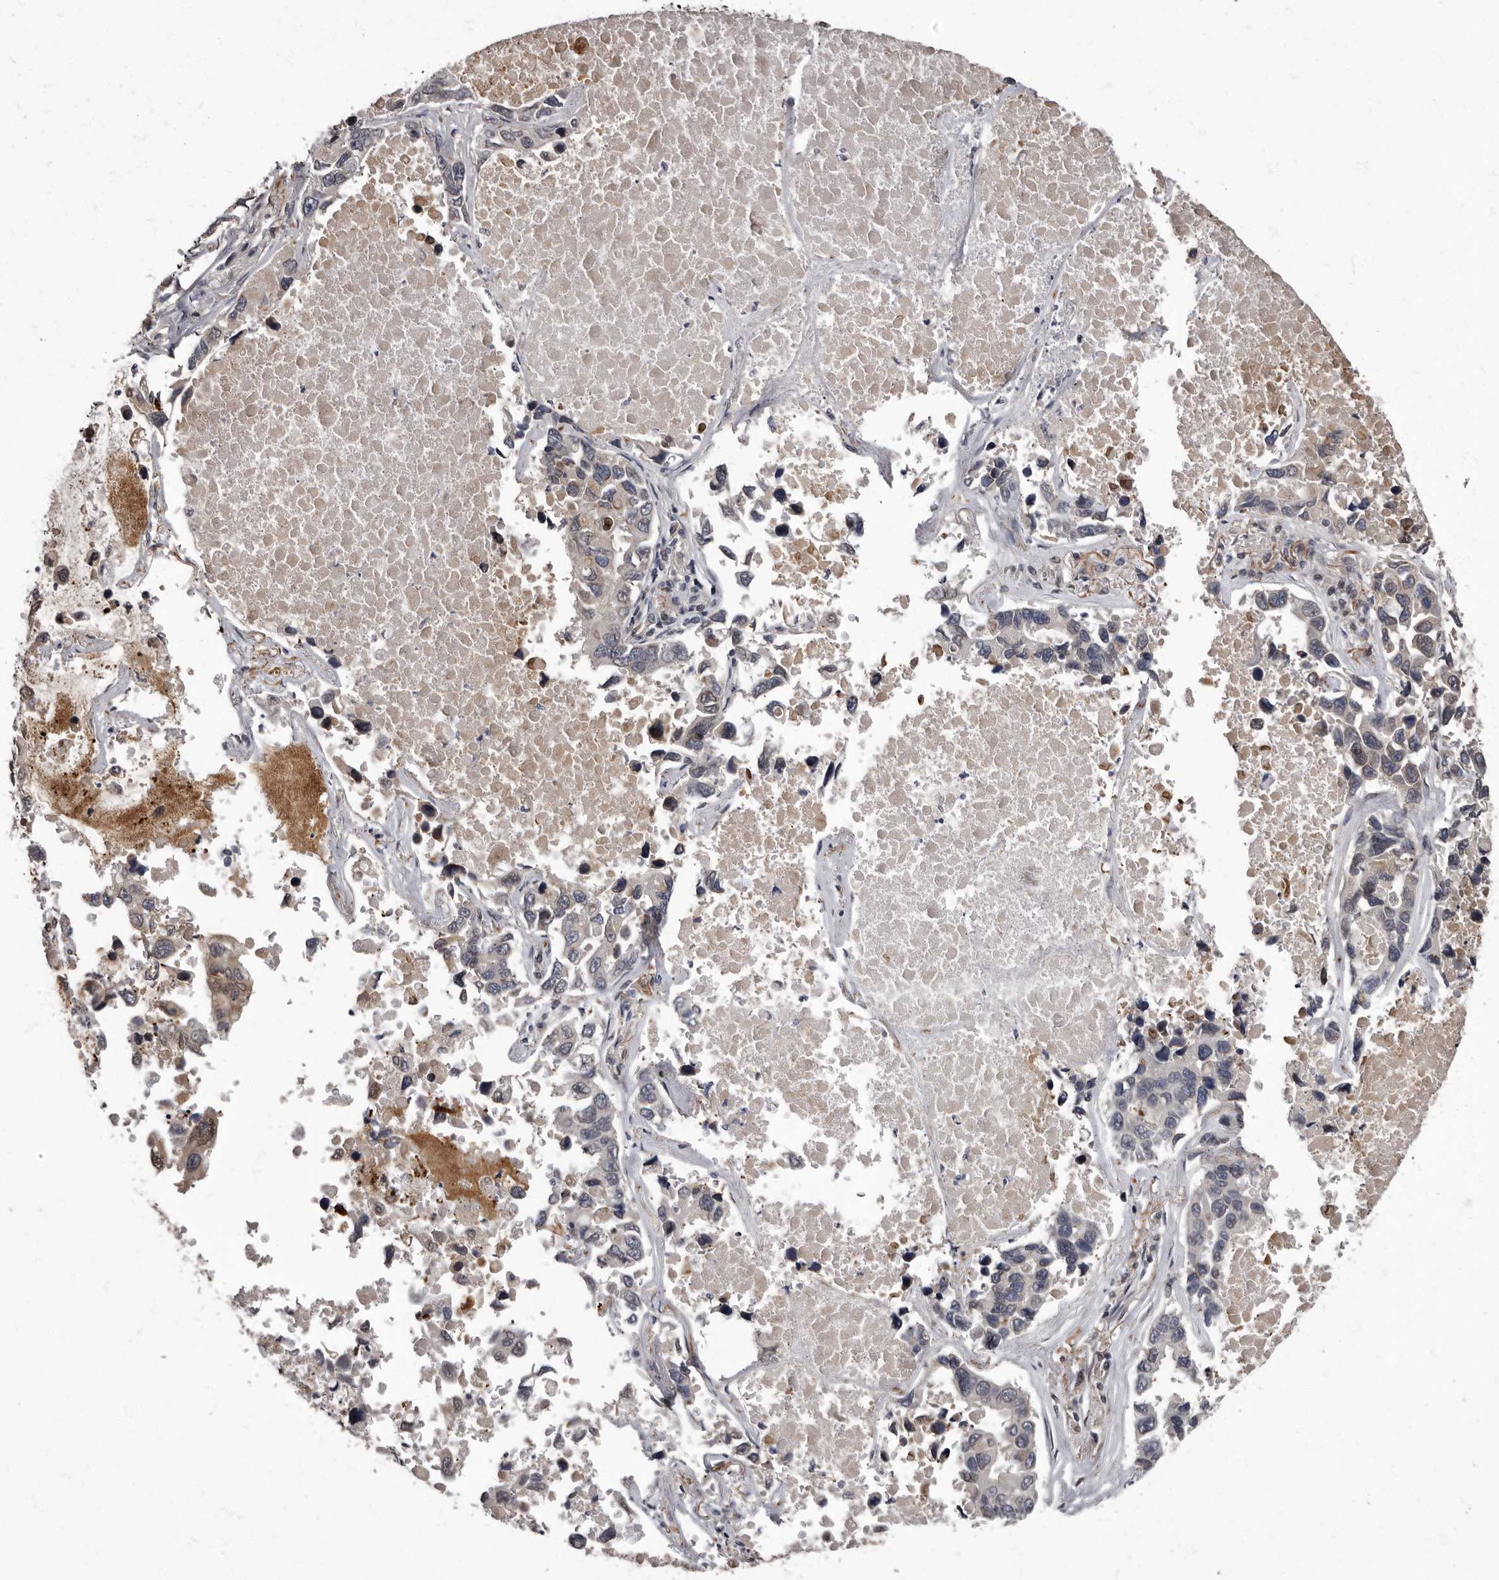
{"staining": {"intensity": "moderate", "quantity": "25%-75%", "location": "cytoplasmic/membranous,nuclear"}, "tissue": "lung cancer", "cell_type": "Tumor cells", "image_type": "cancer", "snomed": [{"axis": "morphology", "description": "Adenocarcinoma, NOS"}, {"axis": "topography", "description": "Lung"}], "caption": "Lung cancer tissue displays moderate cytoplasmic/membranous and nuclear positivity in about 25%-75% of tumor cells, visualized by immunohistochemistry. (Brightfield microscopy of DAB IHC at high magnification).", "gene": "C1orf50", "patient": {"sex": "male", "age": 64}}